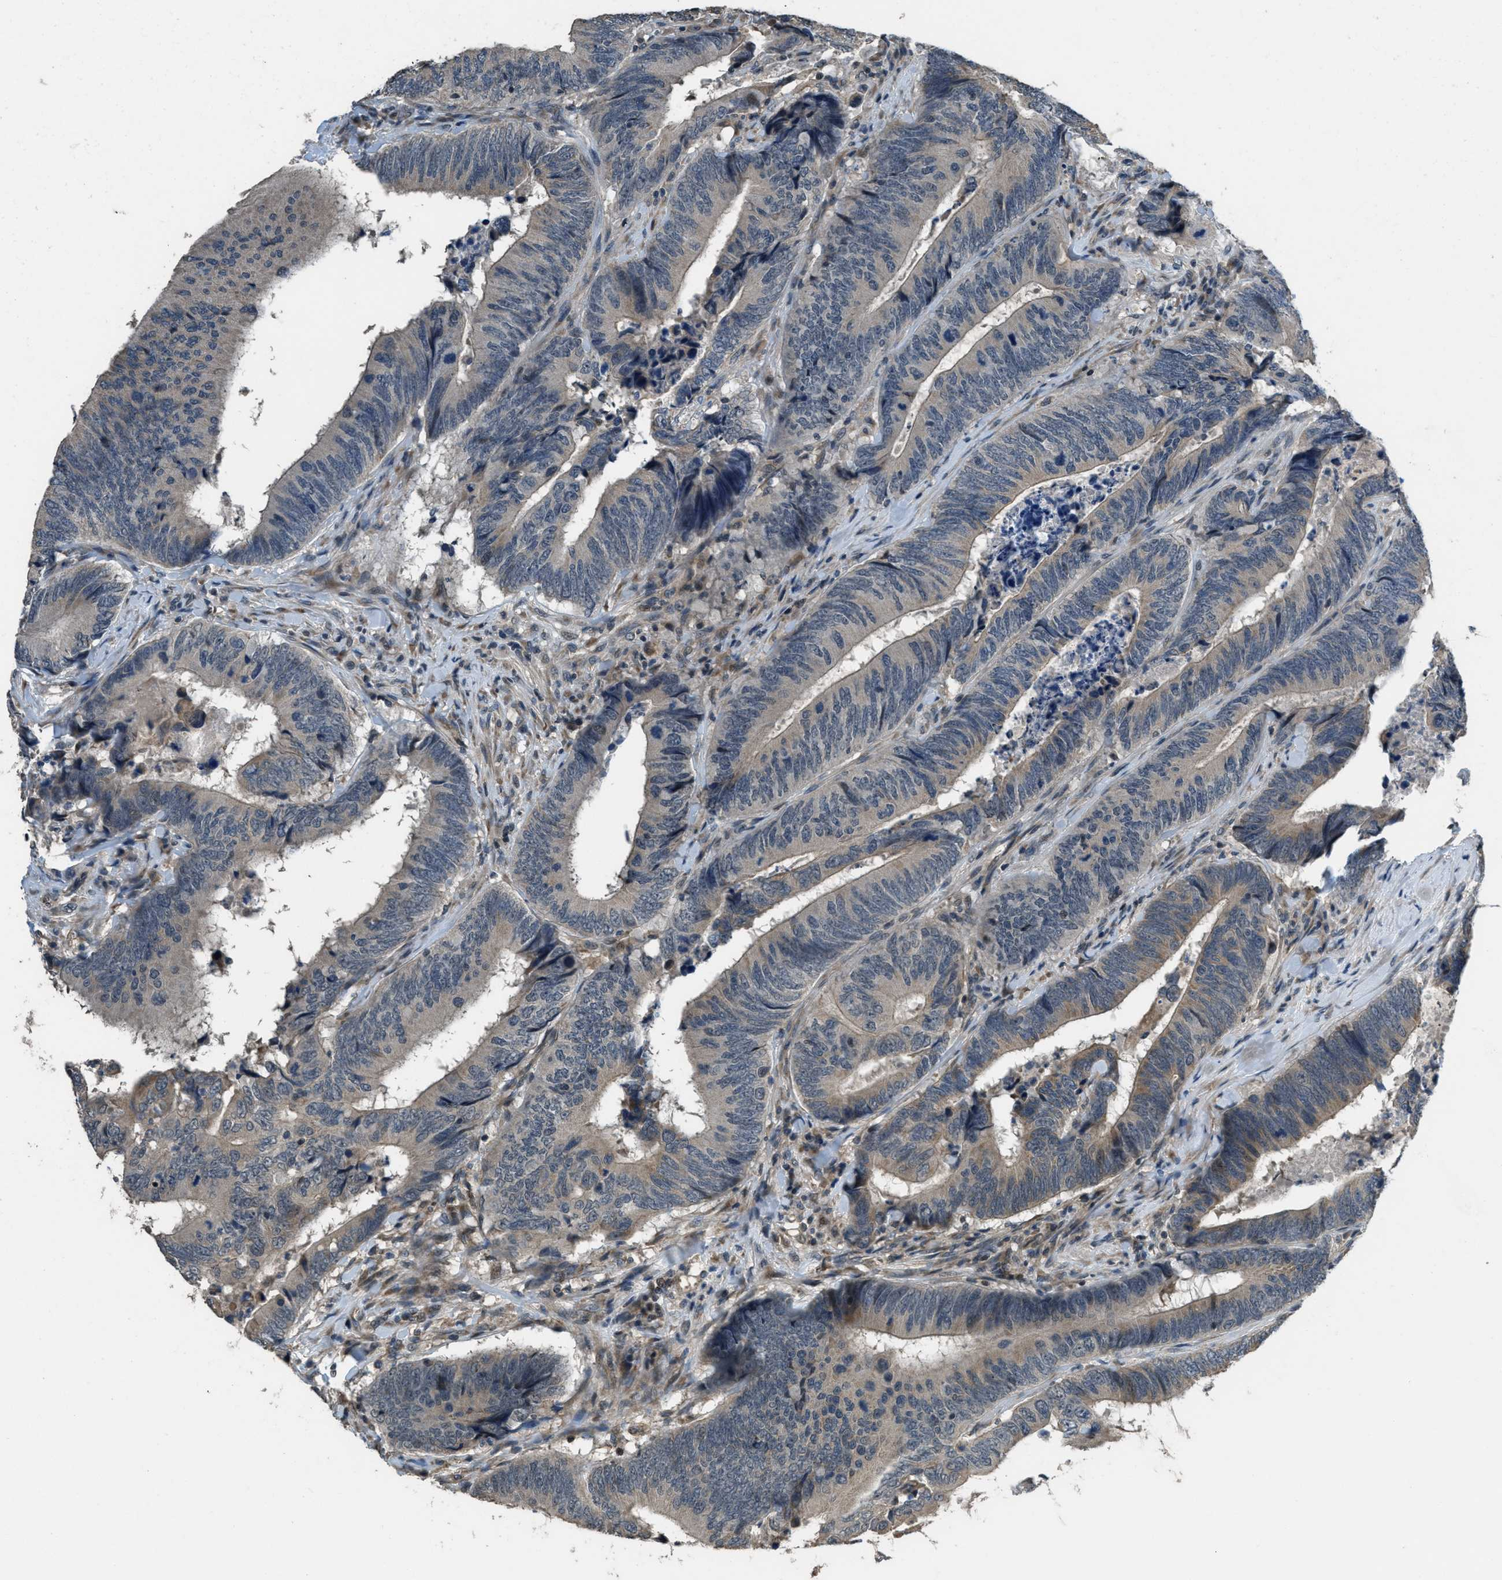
{"staining": {"intensity": "weak", "quantity": ">75%", "location": "cytoplasmic/membranous"}, "tissue": "colorectal cancer", "cell_type": "Tumor cells", "image_type": "cancer", "snomed": [{"axis": "morphology", "description": "Normal tissue, NOS"}, {"axis": "morphology", "description": "Adenocarcinoma, NOS"}, {"axis": "topography", "description": "Colon"}], "caption": "DAB immunohistochemical staining of colorectal adenocarcinoma shows weak cytoplasmic/membranous protein expression in about >75% of tumor cells. The protein is stained brown, and the nuclei are stained in blue (DAB (3,3'-diaminobenzidine) IHC with brightfield microscopy, high magnification).", "gene": "NAT1", "patient": {"sex": "male", "age": 56}}